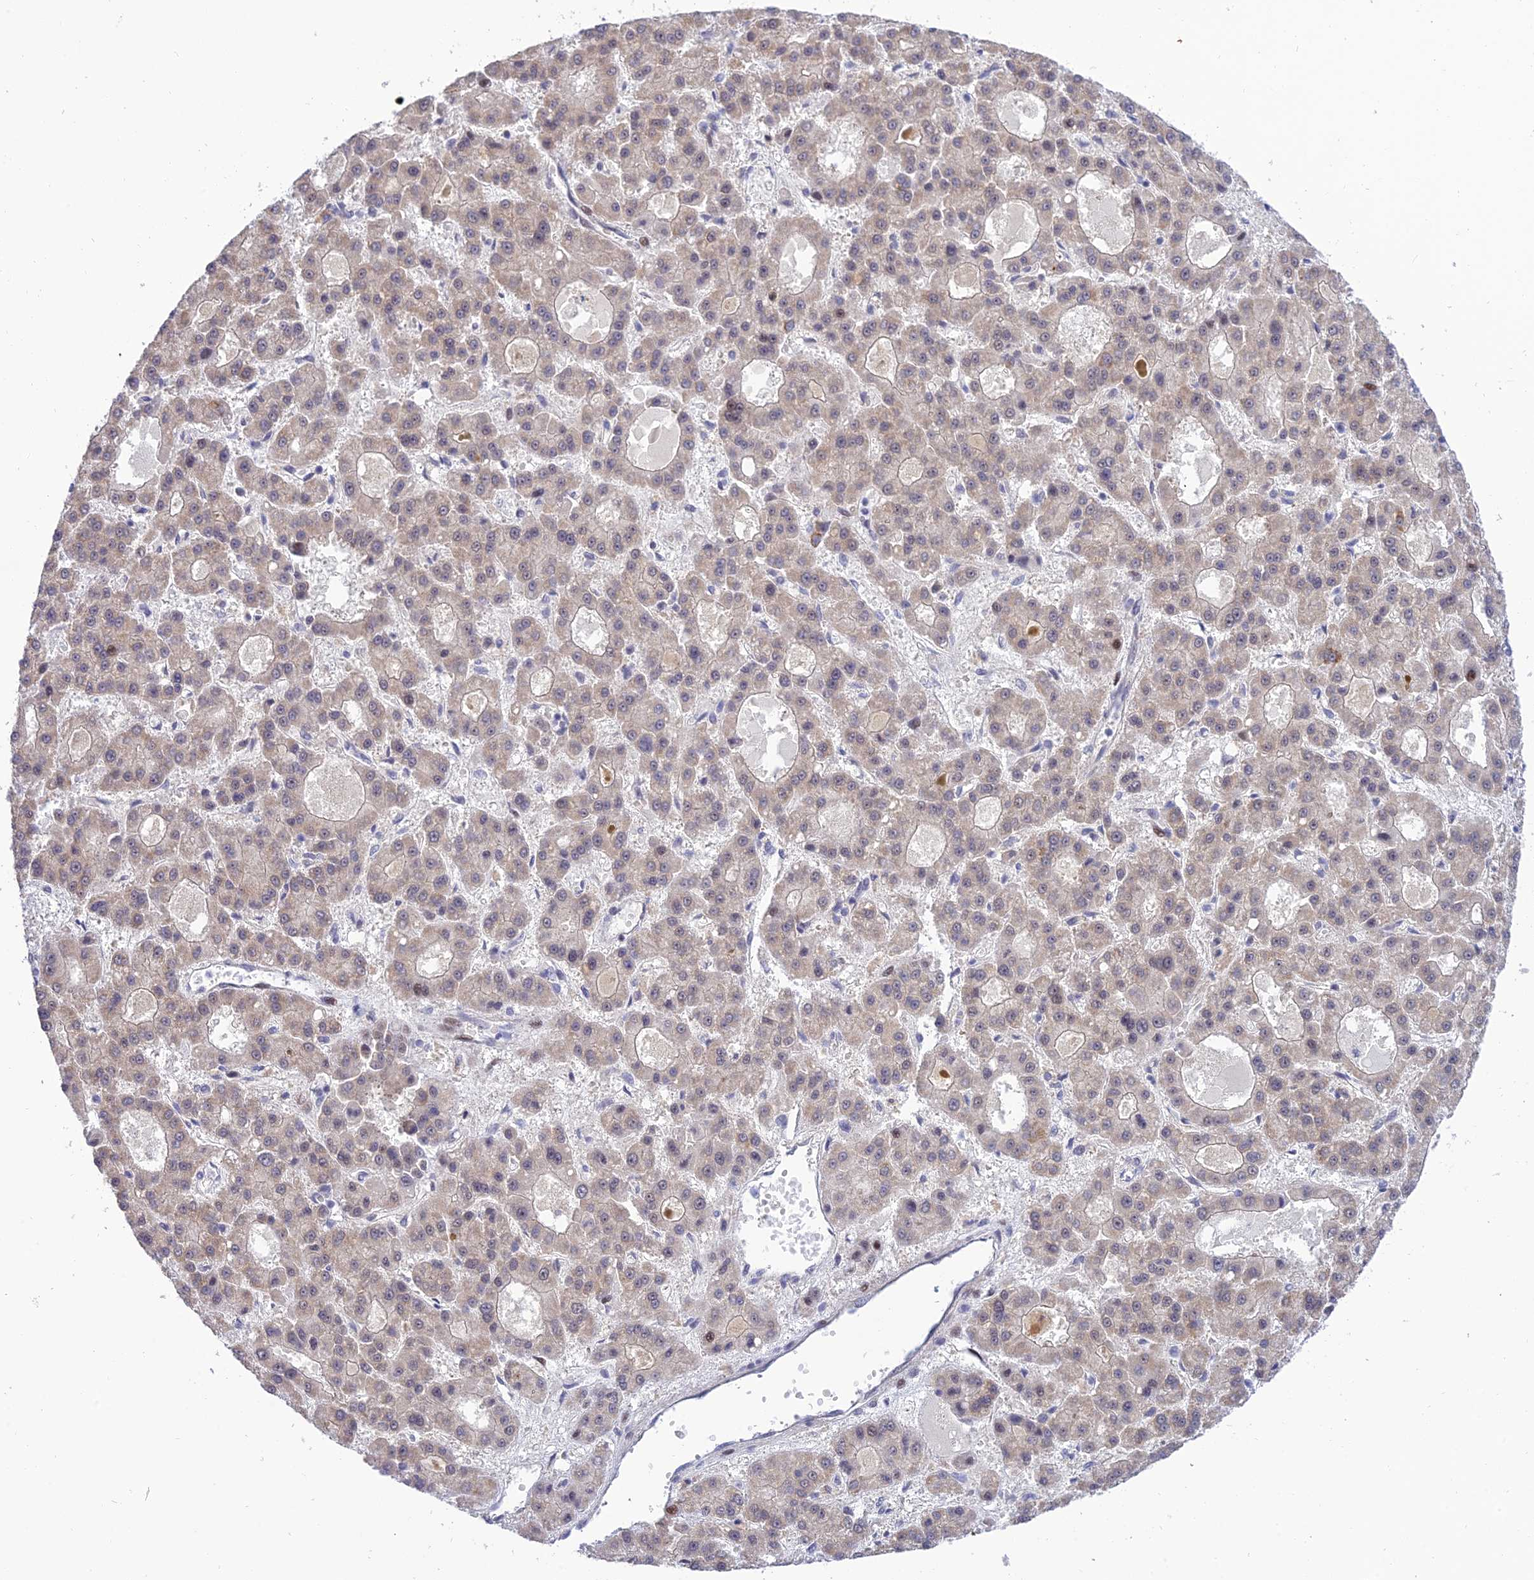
{"staining": {"intensity": "weak", "quantity": "<25%", "location": "nuclear"}, "tissue": "liver cancer", "cell_type": "Tumor cells", "image_type": "cancer", "snomed": [{"axis": "morphology", "description": "Carcinoma, Hepatocellular, NOS"}, {"axis": "topography", "description": "Liver"}], "caption": "High power microscopy histopathology image of an immunohistochemistry (IHC) image of hepatocellular carcinoma (liver), revealing no significant staining in tumor cells.", "gene": "ZNF584", "patient": {"sex": "male", "age": 70}}